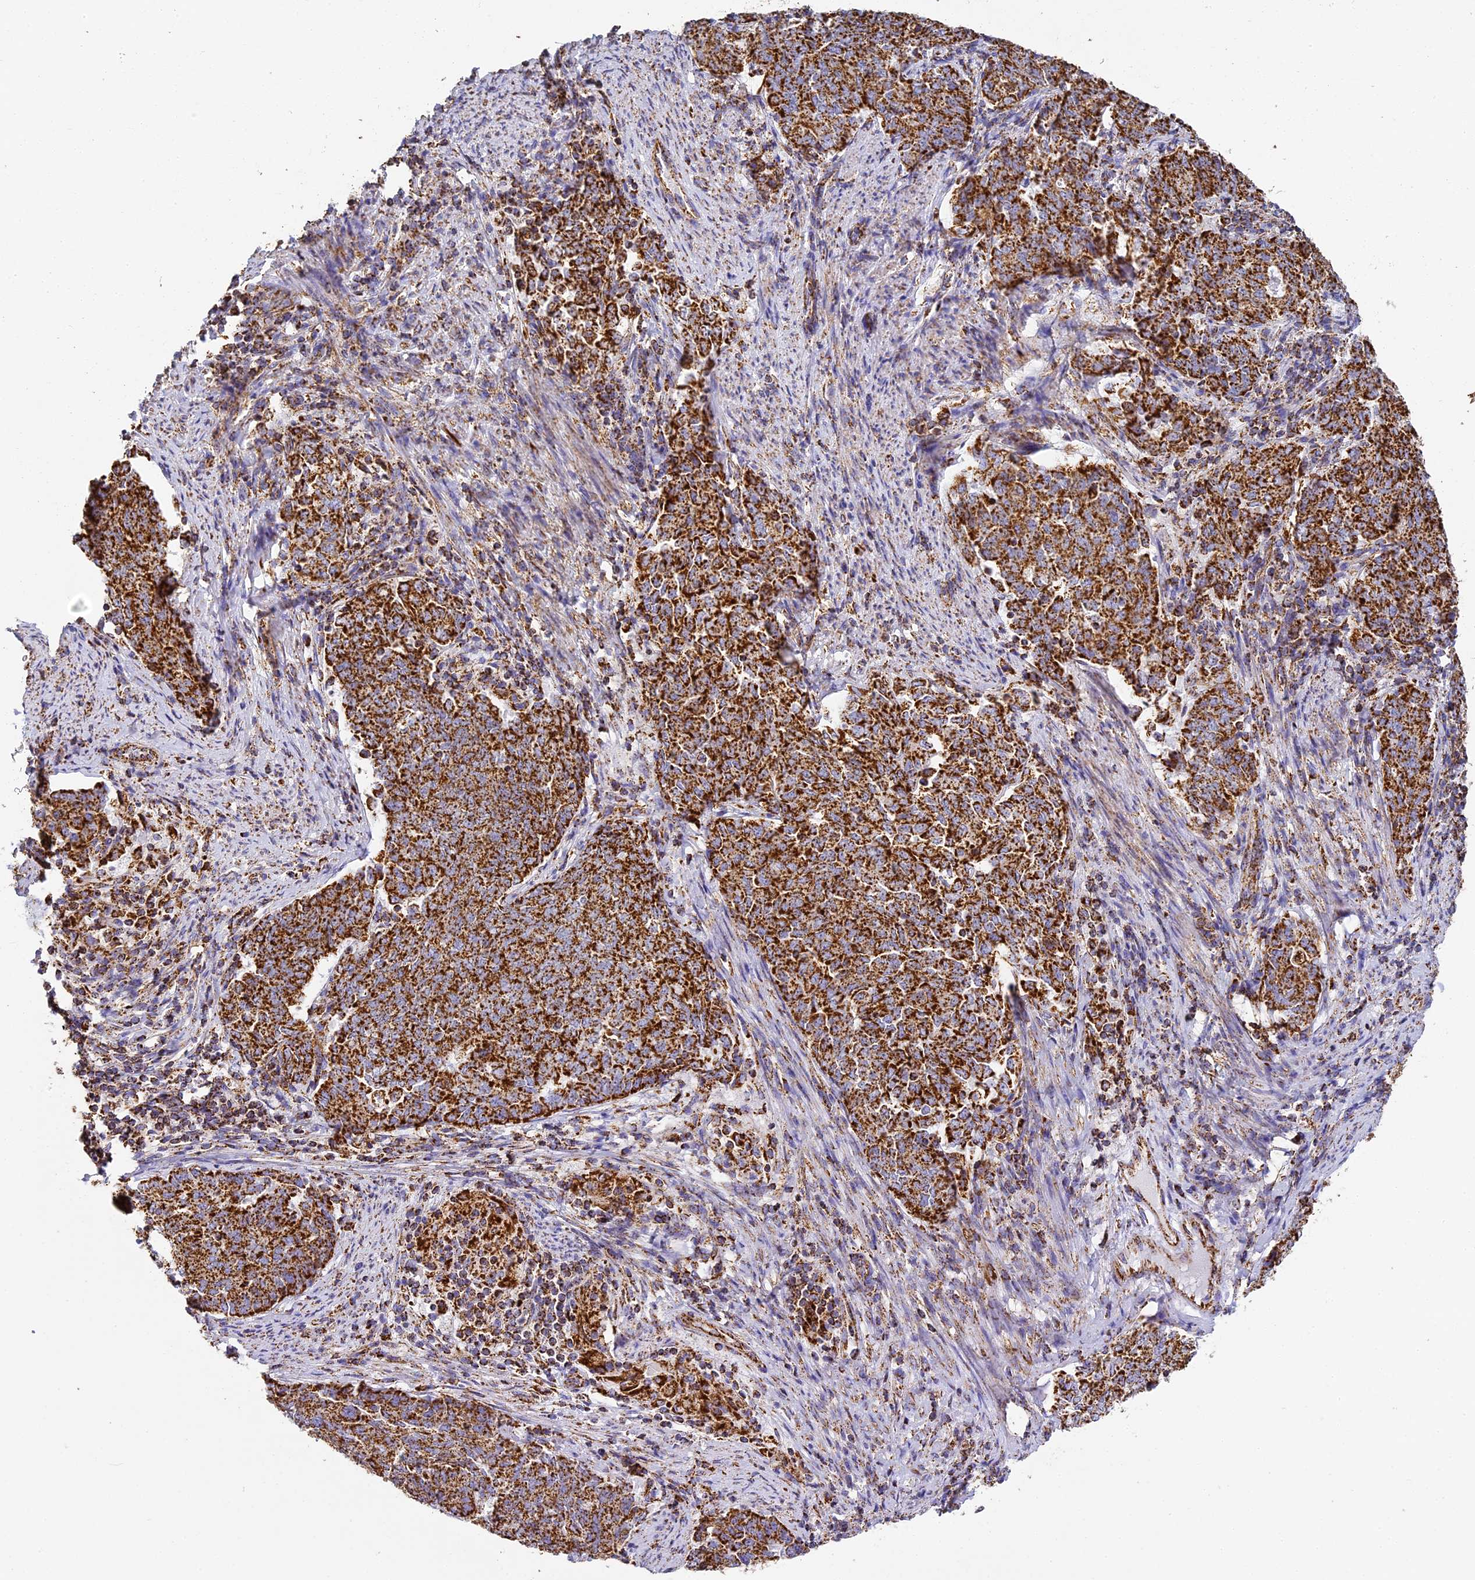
{"staining": {"intensity": "strong", "quantity": ">75%", "location": "cytoplasmic/membranous"}, "tissue": "endometrial cancer", "cell_type": "Tumor cells", "image_type": "cancer", "snomed": [{"axis": "morphology", "description": "Adenocarcinoma, NOS"}, {"axis": "topography", "description": "Endometrium"}], "caption": "Immunohistochemical staining of endometrial cancer (adenocarcinoma) demonstrates strong cytoplasmic/membranous protein positivity in approximately >75% of tumor cells.", "gene": "STK17A", "patient": {"sex": "female", "age": 80}}